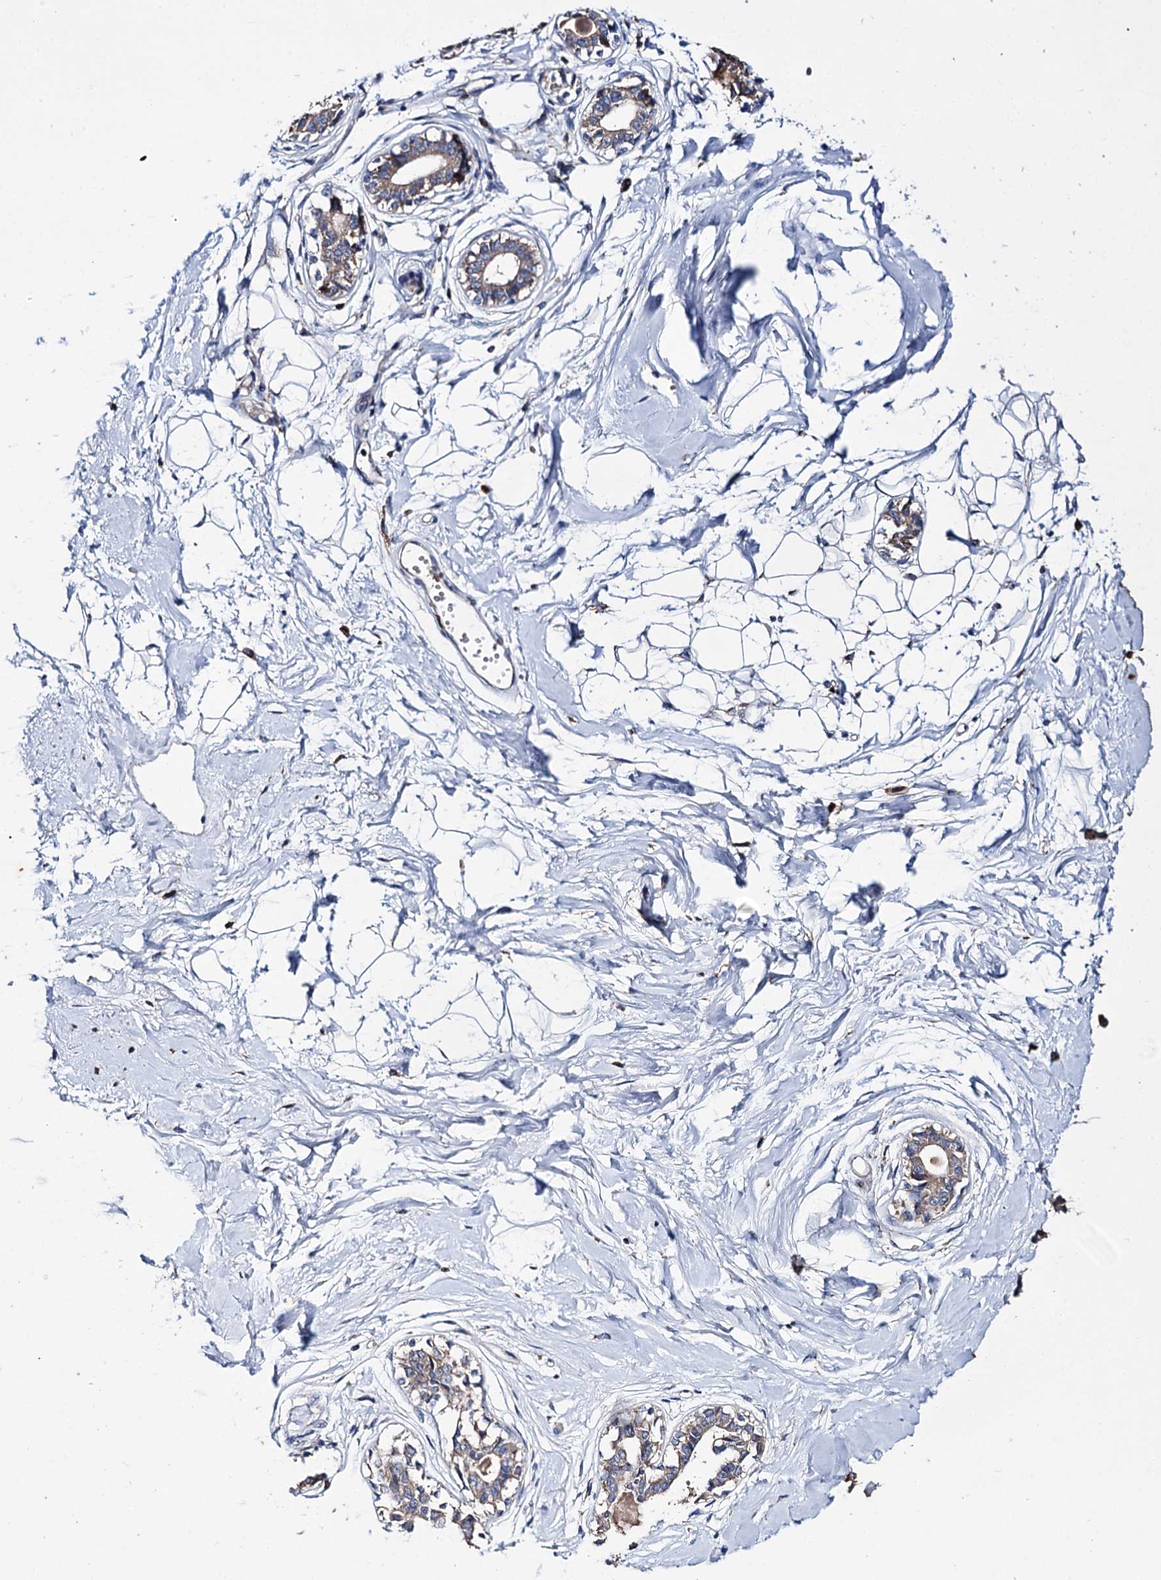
{"staining": {"intensity": "negative", "quantity": "none", "location": "none"}, "tissue": "breast", "cell_type": "Adipocytes", "image_type": "normal", "snomed": [{"axis": "morphology", "description": "Normal tissue, NOS"}, {"axis": "topography", "description": "Breast"}], "caption": "The immunohistochemistry (IHC) photomicrograph has no significant staining in adipocytes of breast.", "gene": "UBASH3B", "patient": {"sex": "female", "age": 45}}